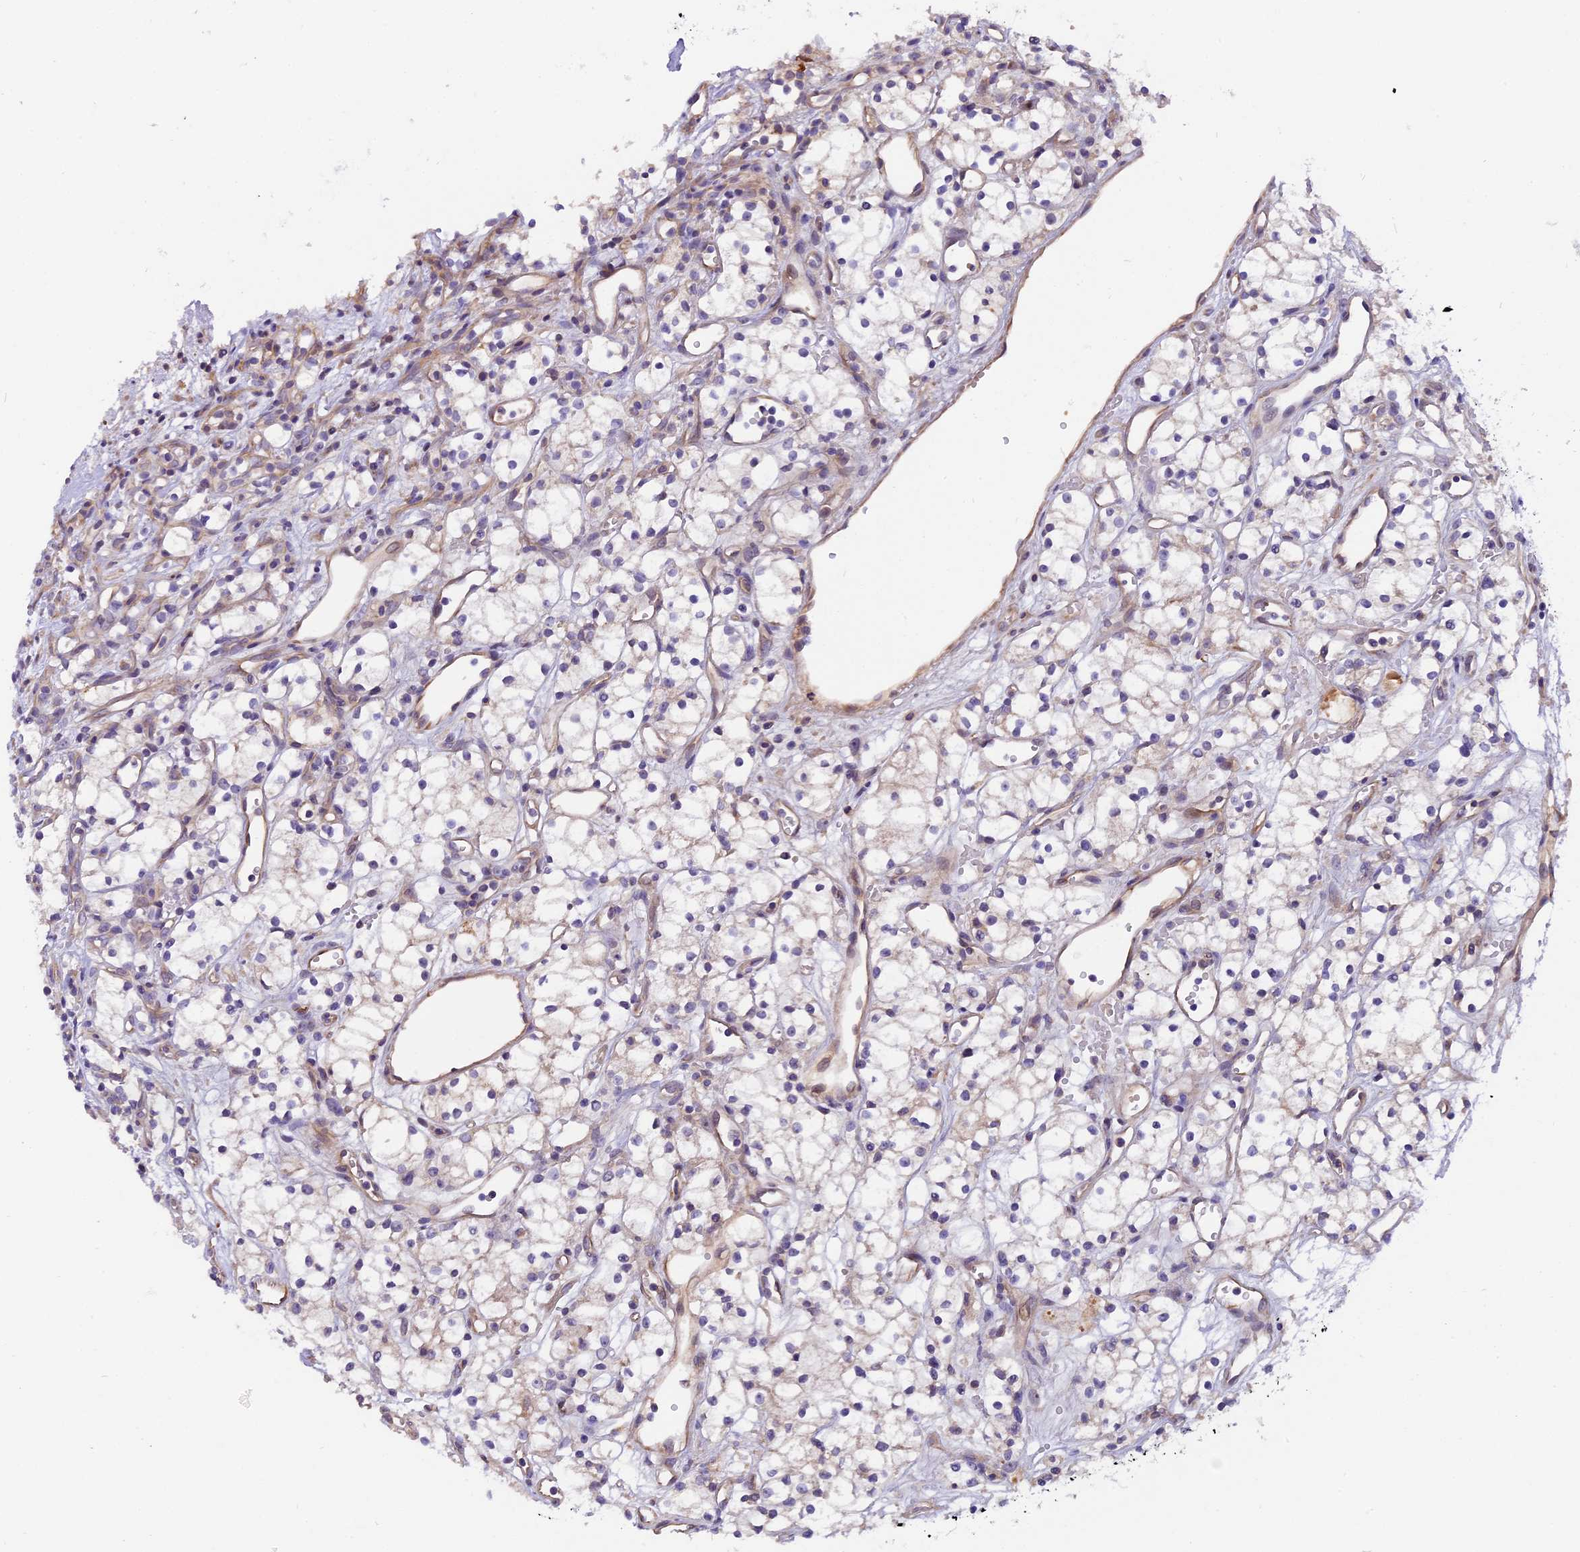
{"staining": {"intensity": "negative", "quantity": "none", "location": "none"}, "tissue": "renal cancer", "cell_type": "Tumor cells", "image_type": "cancer", "snomed": [{"axis": "morphology", "description": "Adenocarcinoma, NOS"}, {"axis": "topography", "description": "Kidney"}], "caption": "IHC image of neoplastic tissue: renal adenocarcinoma stained with DAB (3,3'-diaminobenzidine) reveals no significant protein expression in tumor cells.", "gene": "CCDC32", "patient": {"sex": "male", "age": 59}}